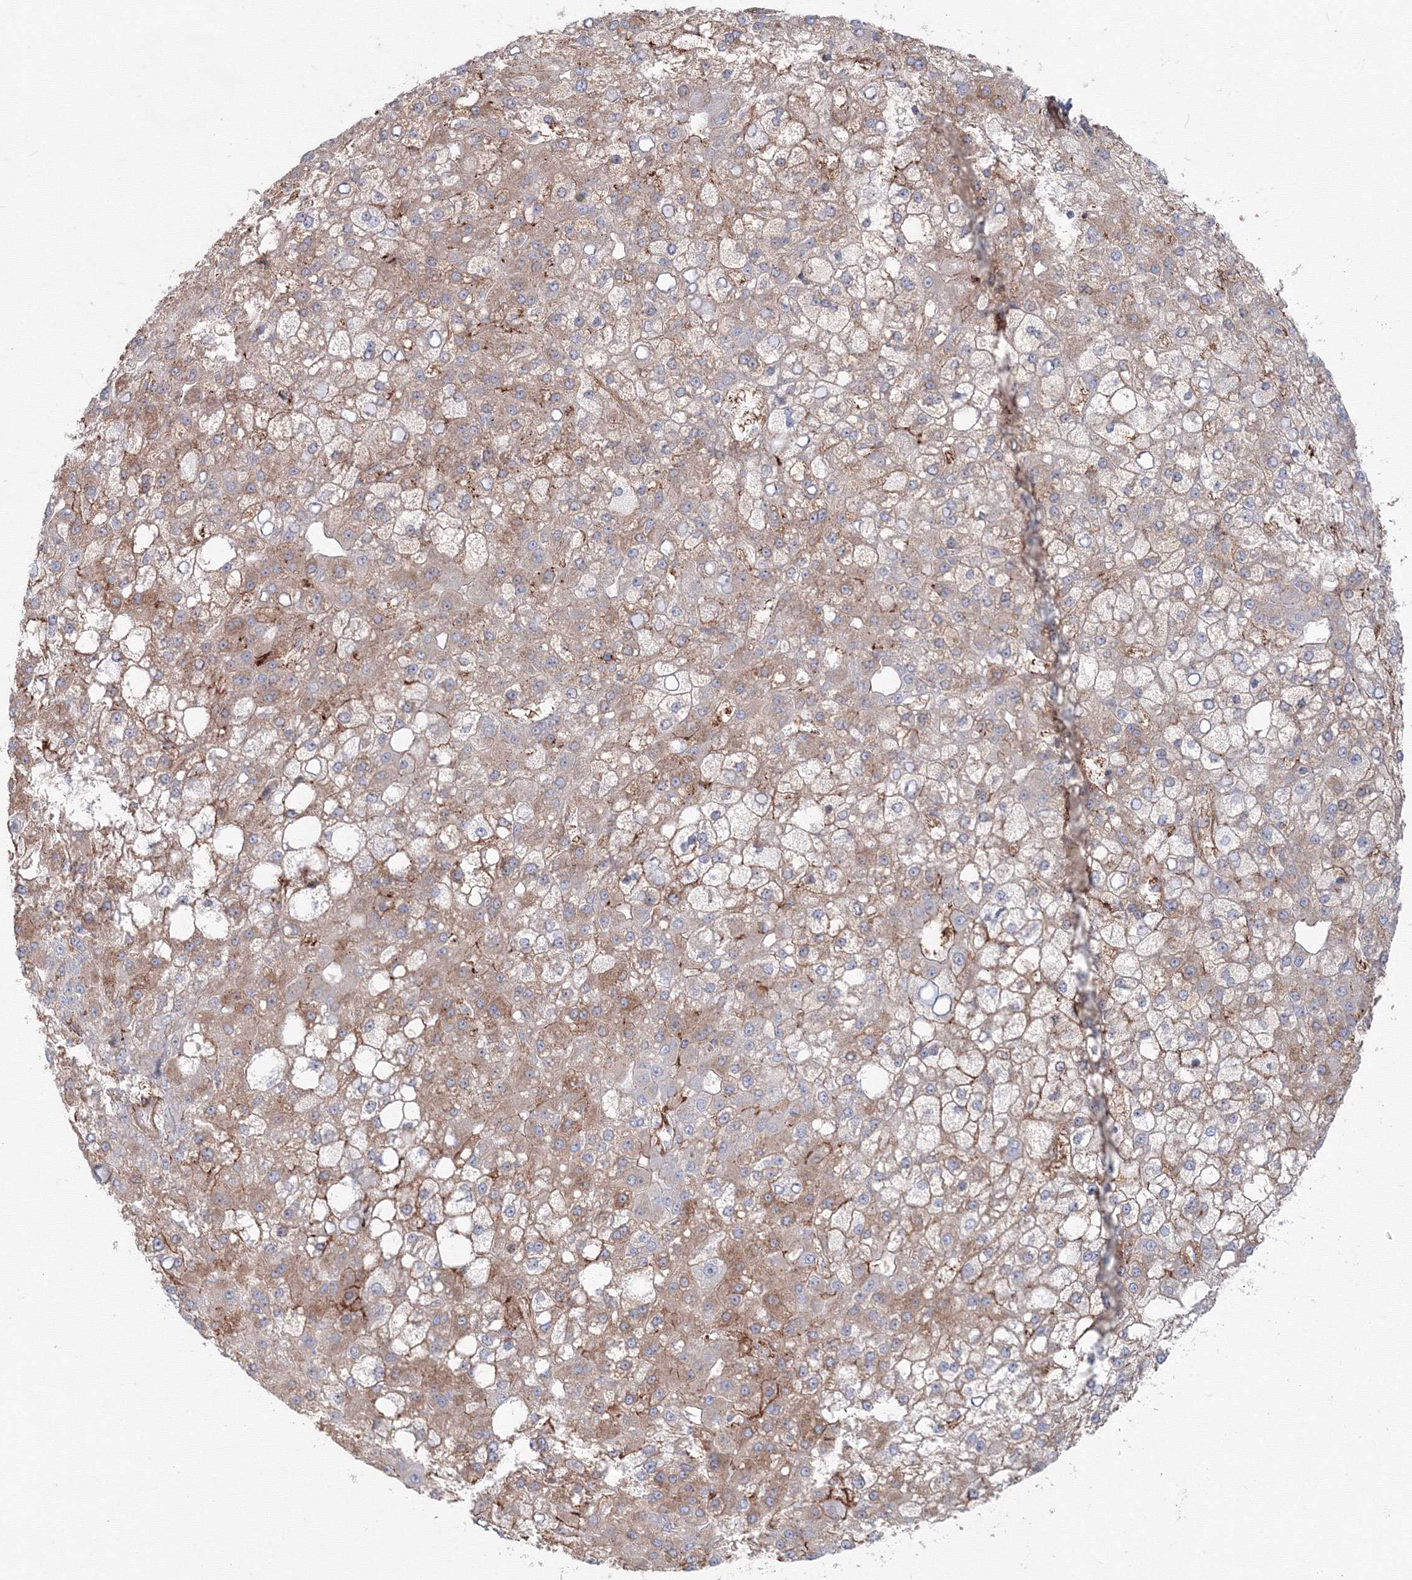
{"staining": {"intensity": "moderate", "quantity": "<25%", "location": "cytoplasmic/membranous"}, "tissue": "liver cancer", "cell_type": "Tumor cells", "image_type": "cancer", "snomed": [{"axis": "morphology", "description": "Carcinoma, Hepatocellular, NOS"}, {"axis": "topography", "description": "Liver"}], "caption": "Protein expression analysis of human liver cancer reveals moderate cytoplasmic/membranous positivity in about <25% of tumor cells. Ihc stains the protein in brown and the nuclei are stained blue.", "gene": "SH3PXD2A", "patient": {"sex": "male", "age": 67}}